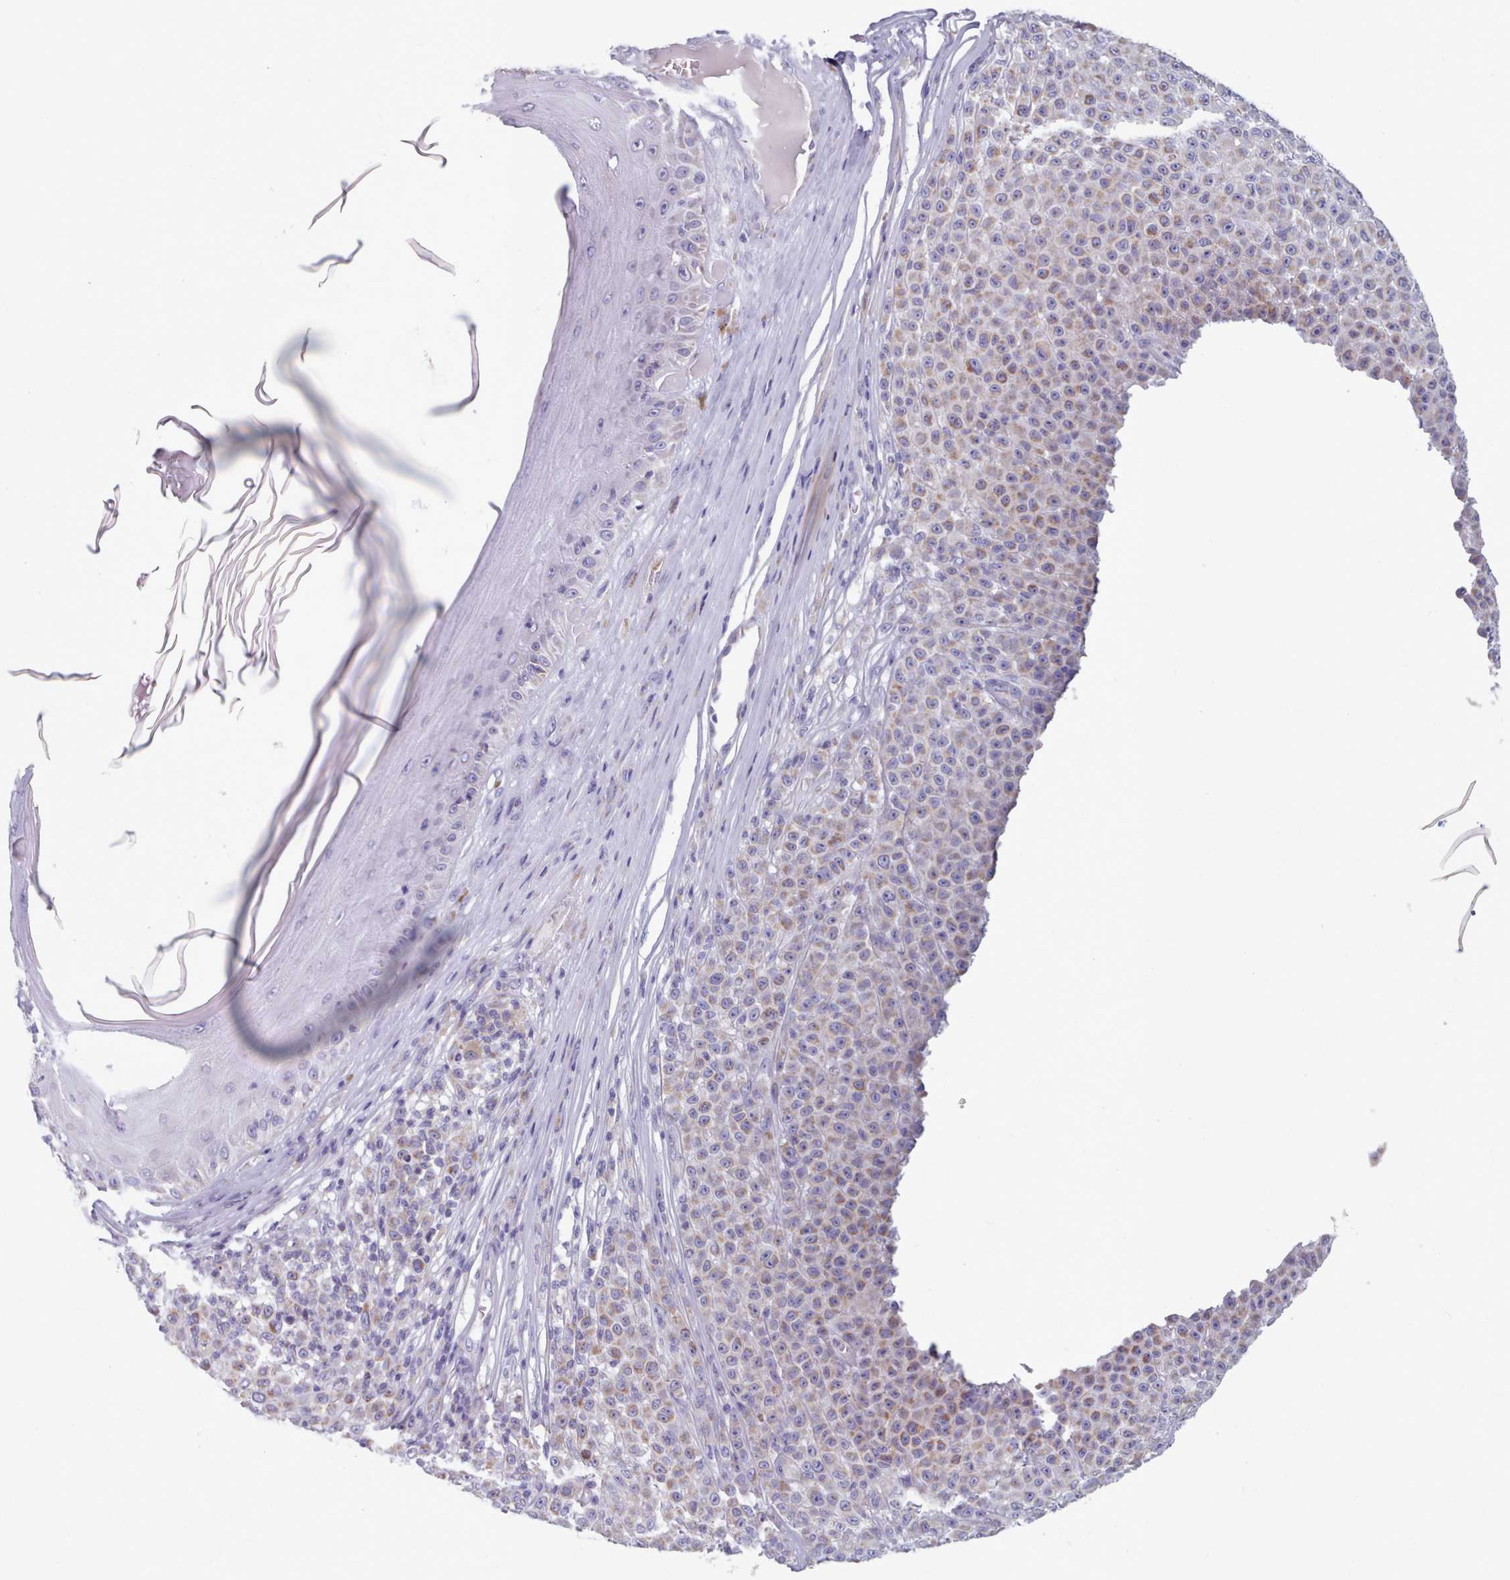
{"staining": {"intensity": "weak", "quantity": "25%-75%", "location": "cytoplasmic/membranous"}, "tissue": "melanoma", "cell_type": "Tumor cells", "image_type": "cancer", "snomed": [{"axis": "morphology", "description": "Malignant melanoma, NOS"}, {"axis": "topography", "description": "Skin"}], "caption": "Immunohistochemistry (IHC) histopathology image of neoplastic tissue: human melanoma stained using immunohistochemistry (IHC) reveals low levels of weak protein expression localized specifically in the cytoplasmic/membranous of tumor cells, appearing as a cytoplasmic/membranous brown color.", "gene": "HAO1", "patient": {"sex": "female", "age": 94}}